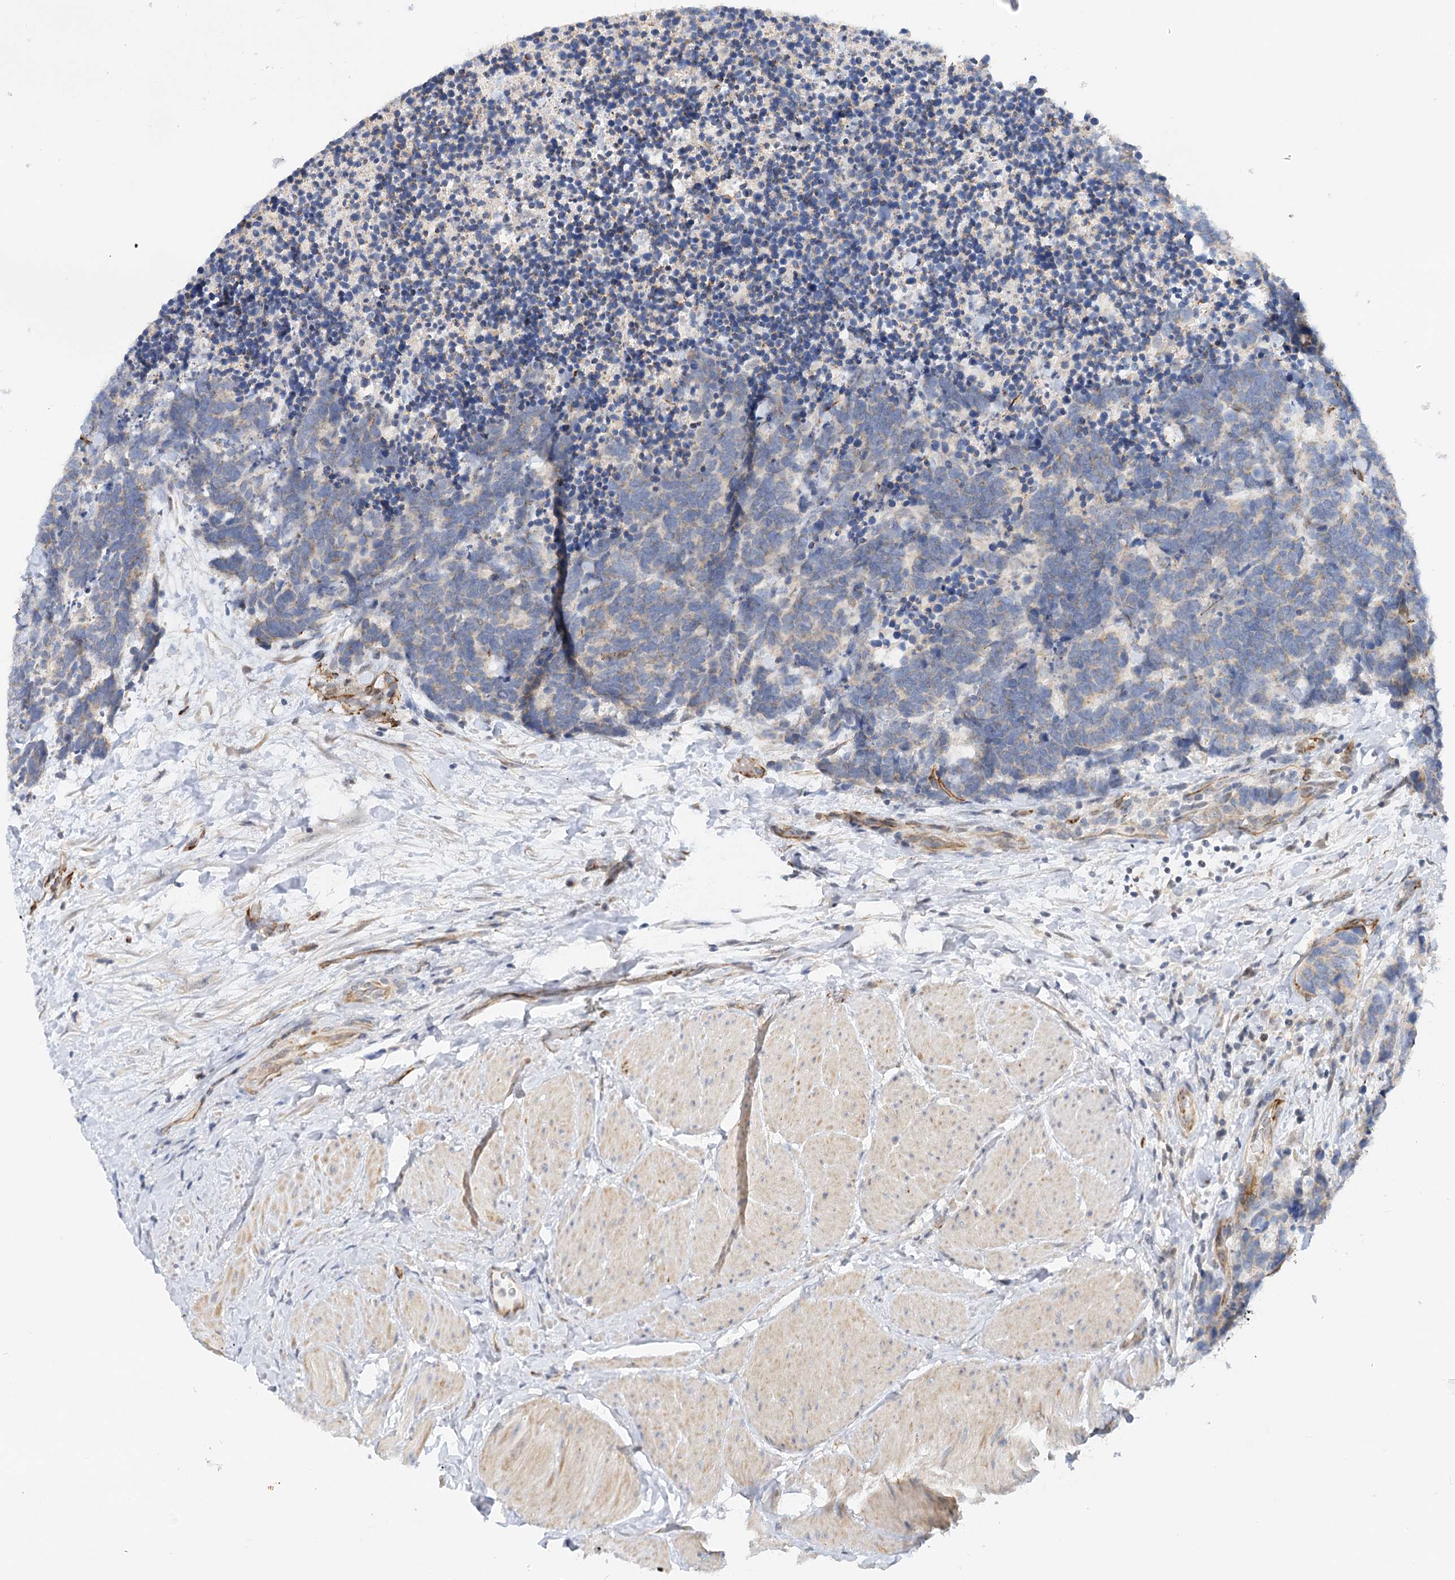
{"staining": {"intensity": "weak", "quantity": "25%-75%", "location": "cytoplasmic/membranous"}, "tissue": "carcinoid", "cell_type": "Tumor cells", "image_type": "cancer", "snomed": [{"axis": "morphology", "description": "Carcinoma, NOS"}, {"axis": "morphology", "description": "Carcinoid, malignant, NOS"}, {"axis": "topography", "description": "Urinary bladder"}], "caption": "High-magnification brightfield microscopy of carcinoid stained with DAB (3,3'-diaminobenzidine) (brown) and counterstained with hematoxylin (blue). tumor cells exhibit weak cytoplasmic/membranous positivity is identified in approximately25%-75% of cells. Nuclei are stained in blue.", "gene": "NELL2", "patient": {"sex": "male", "age": 57}}